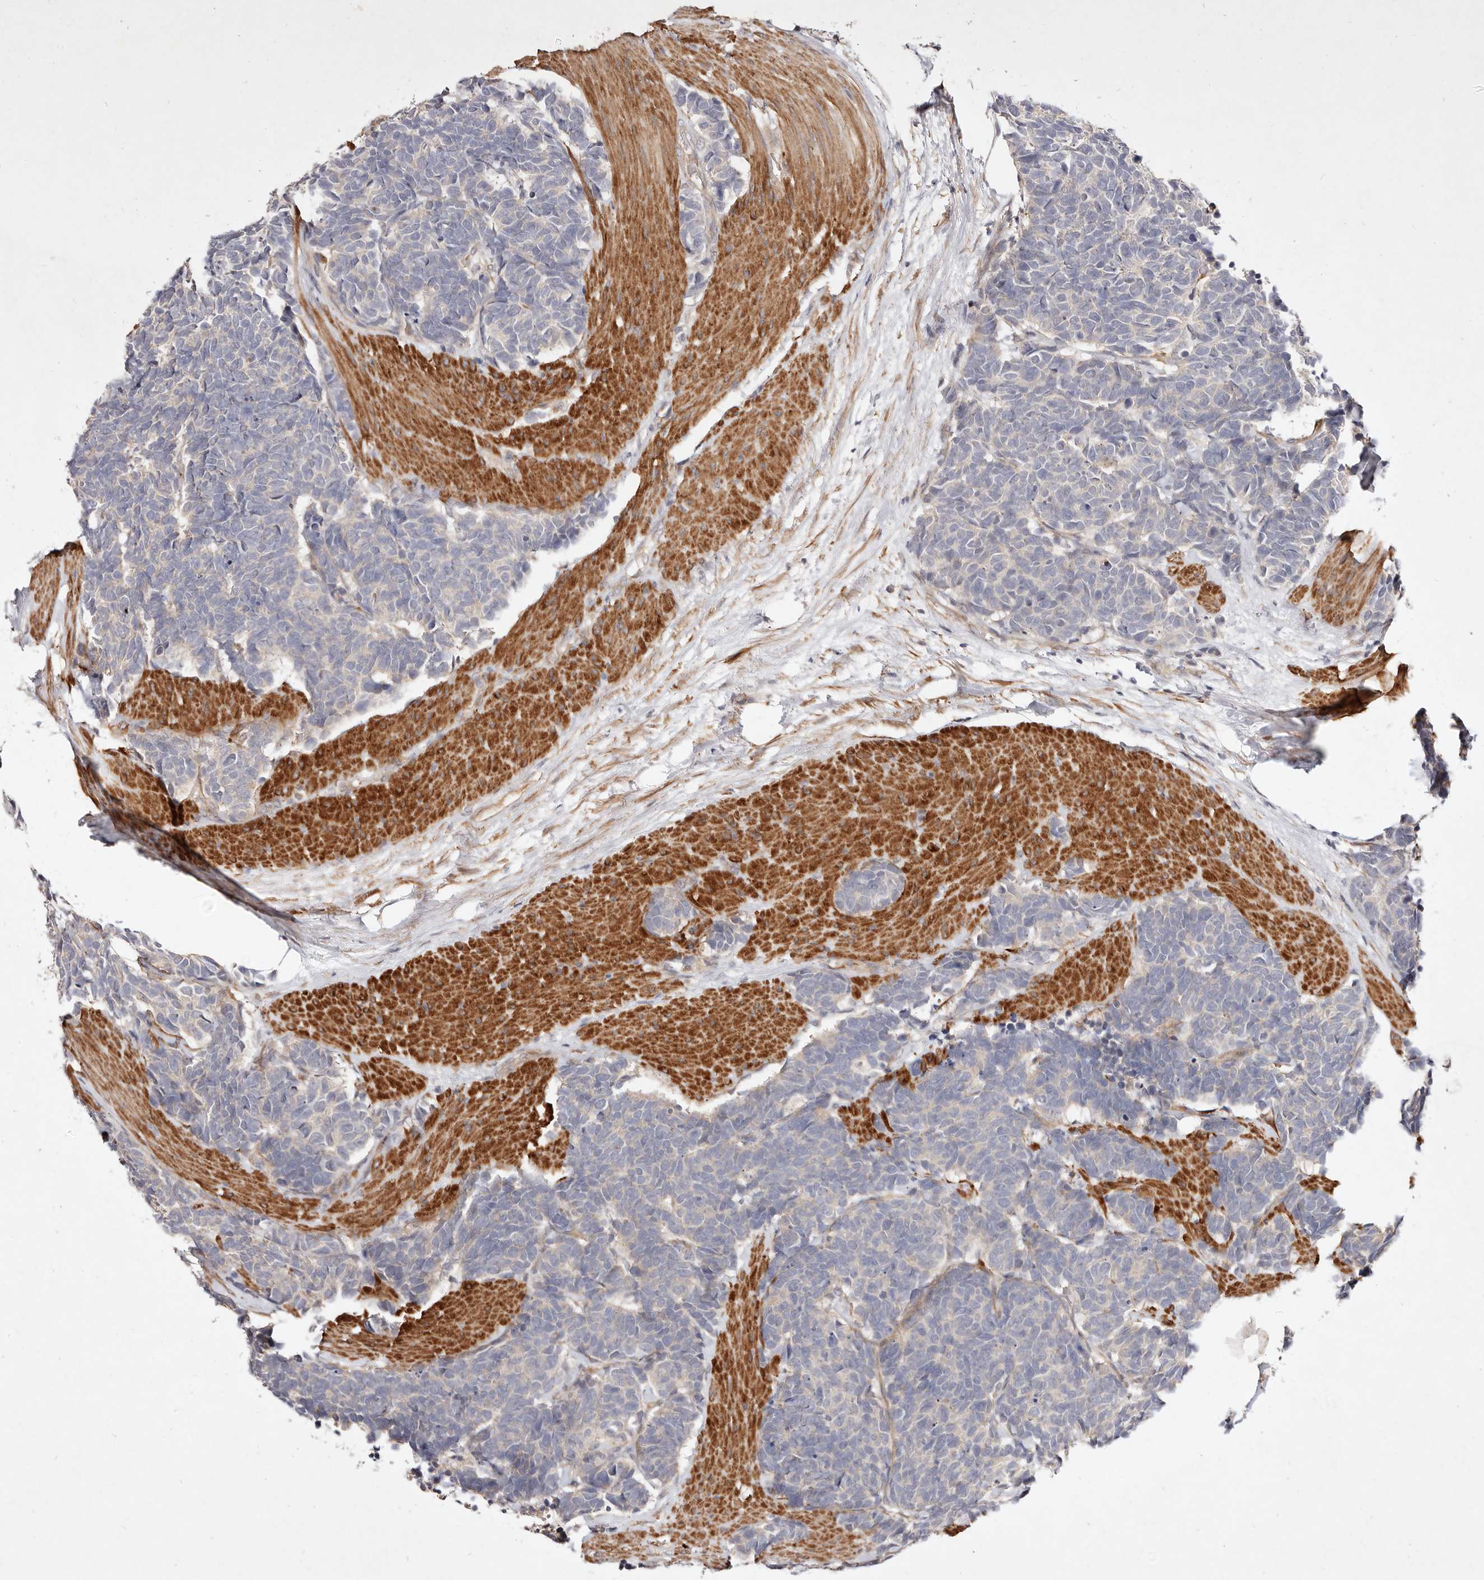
{"staining": {"intensity": "negative", "quantity": "none", "location": "none"}, "tissue": "carcinoid", "cell_type": "Tumor cells", "image_type": "cancer", "snomed": [{"axis": "morphology", "description": "Carcinoma, NOS"}, {"axis": "morphology", "description": "Carcinoid, malignant, NOS"}, {"axis": "topography", "description": "Urinary bladder"}], "caption": "This is an immunohistochemistry micrograph of human carcinoma. There is no expression in tumor cells.", "gene": "MTMR11", "patient": {"sex": "male", "age": 57}}